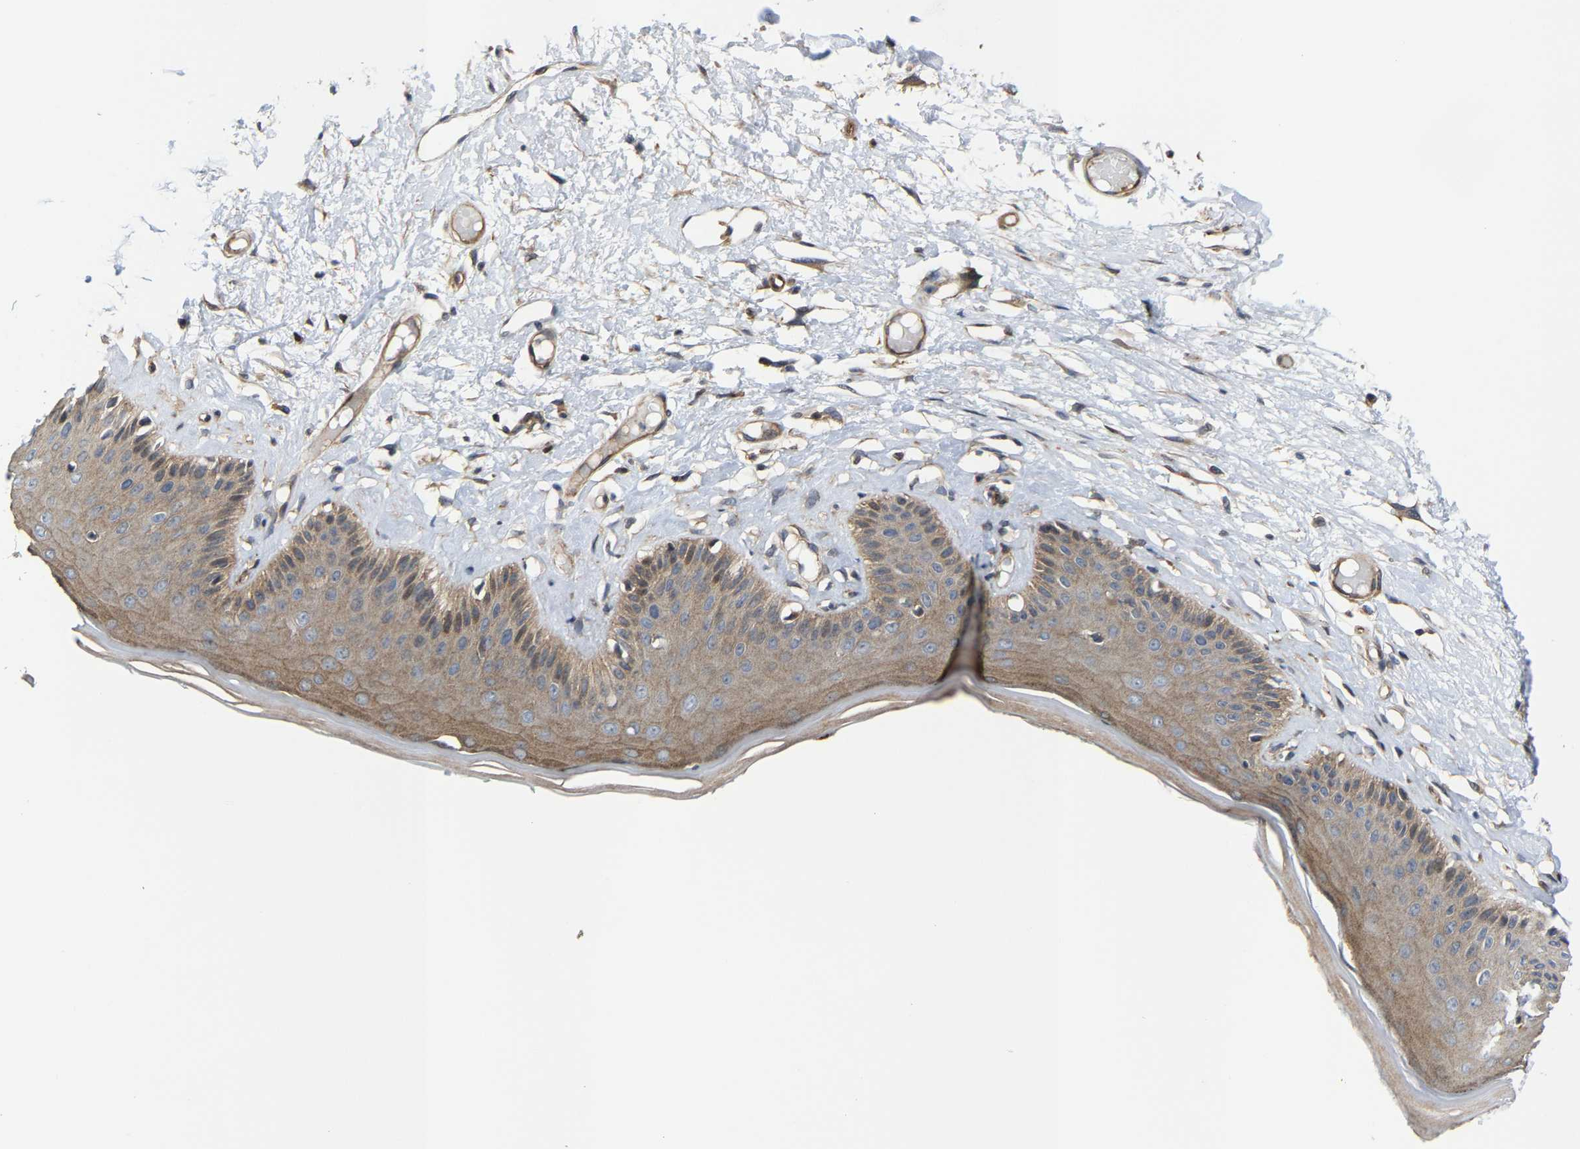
{"staining": {"intensity": "moderate", "quantity": ">75%", "location": "cytoplasmic/membranous"}, "tissue": "skin", "cell_type": "Epidermal cells", "image_type": "normal", "snomed": [{"axis": "morphology", "description": "Normal tissue, NOS"}, {"axis": "topography", "description": "Vulva"}], "caption": "IHC (DAB (3,3'-diaminobenzidine)) staining of benign human skin exhibits moderate cytoplasmic/membranous protein positivity in about >75% of epidermal cells.", "gene": "TGFB1I1", "patient": {"sex": "female", "age": 73}}